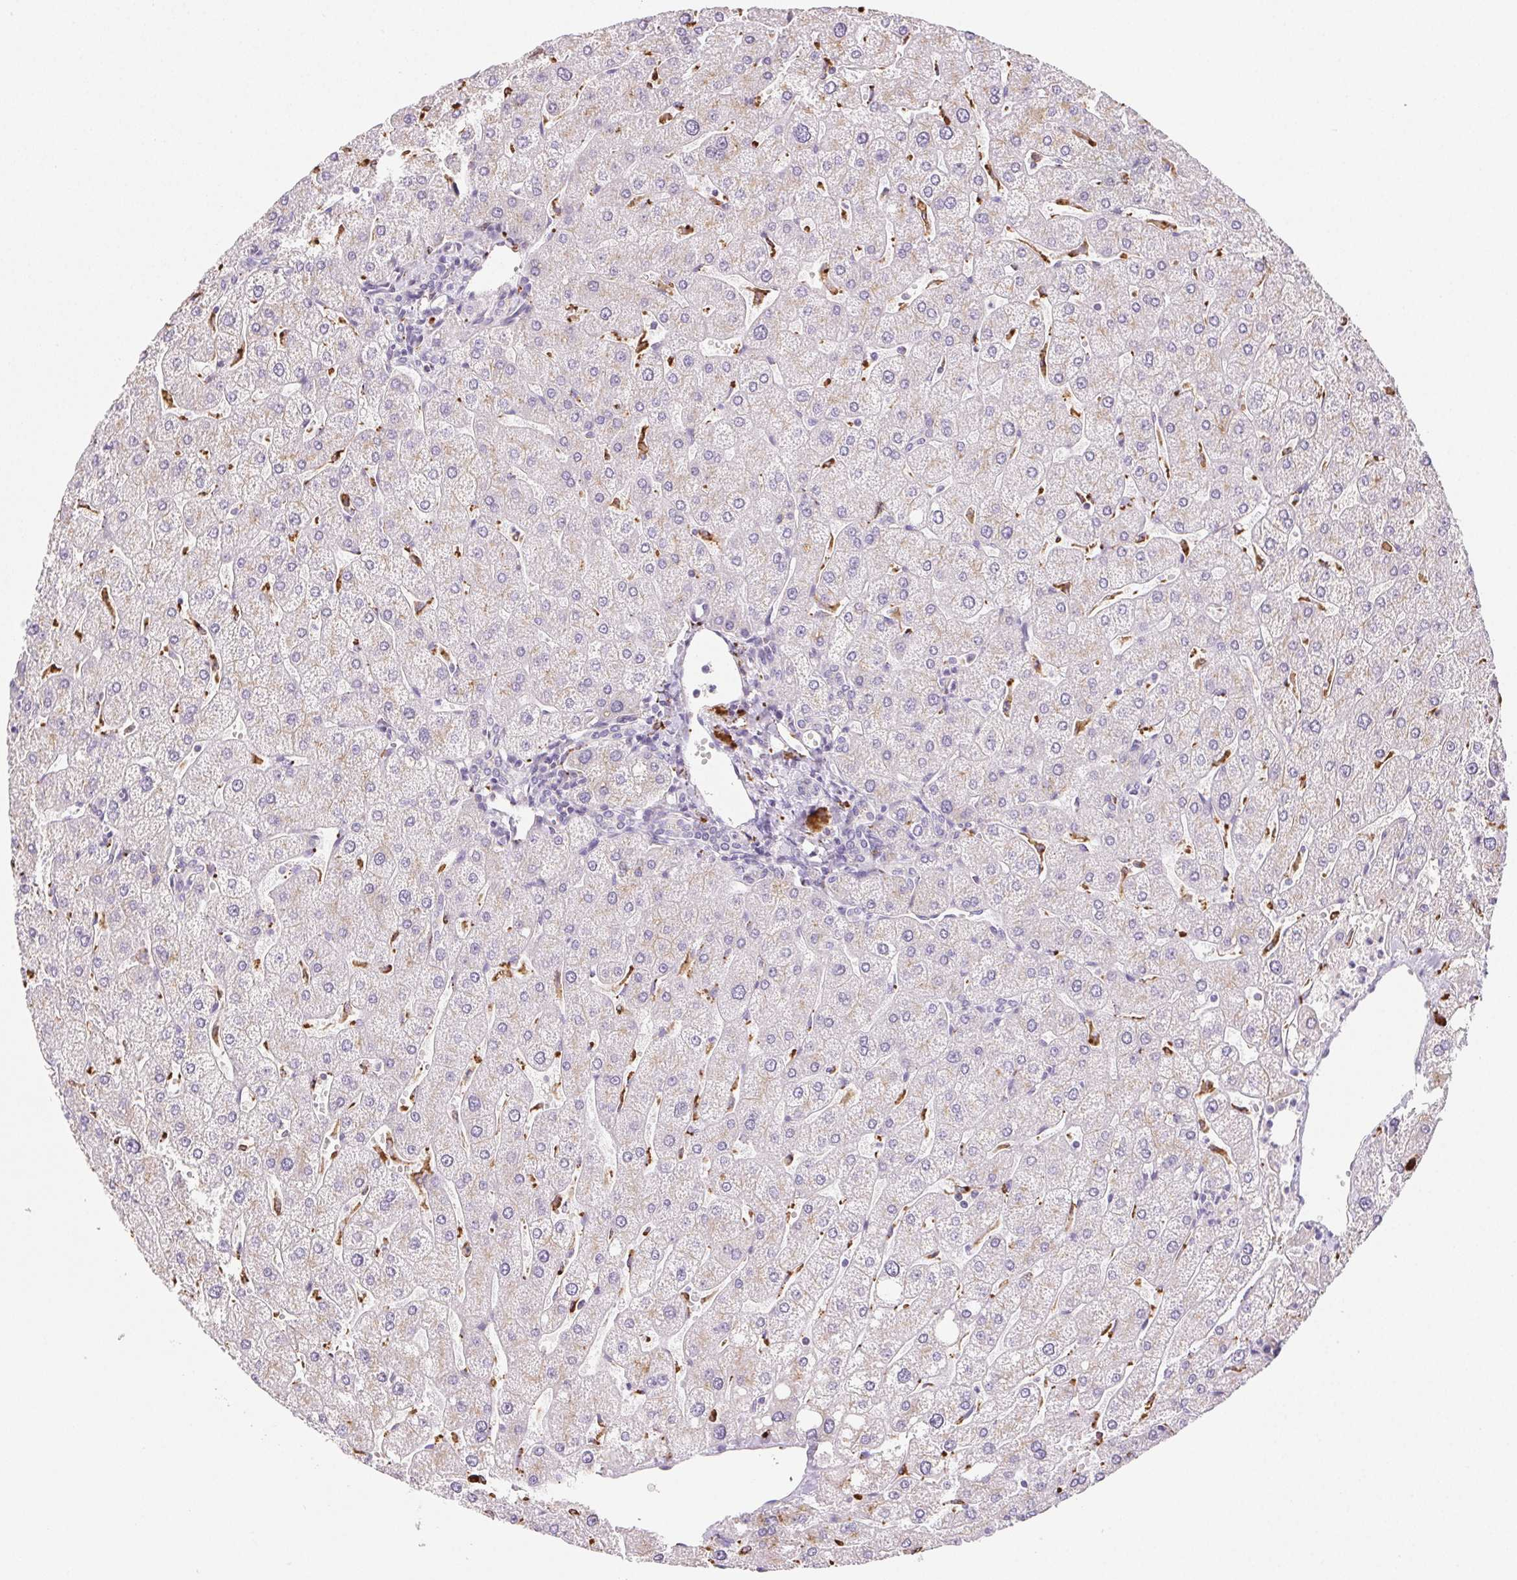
{"staining": {"intensity": "negative", "quantity": "none", "location": "none"}, "tissue": "liver", "cell_type": "Cholangiocytes", "image_type": "normal", "snomed": [{"axis": "morphology", "description": "Normal tissue, NOS"}, {"axis": "topography", "description": "Liver"}], "caption": "Normal liver was stained to show a protein in brown. There is no significant staining in cholangiocytes.", "gene": "LIPA", "patient": {"sex": "male", "age": 67}}